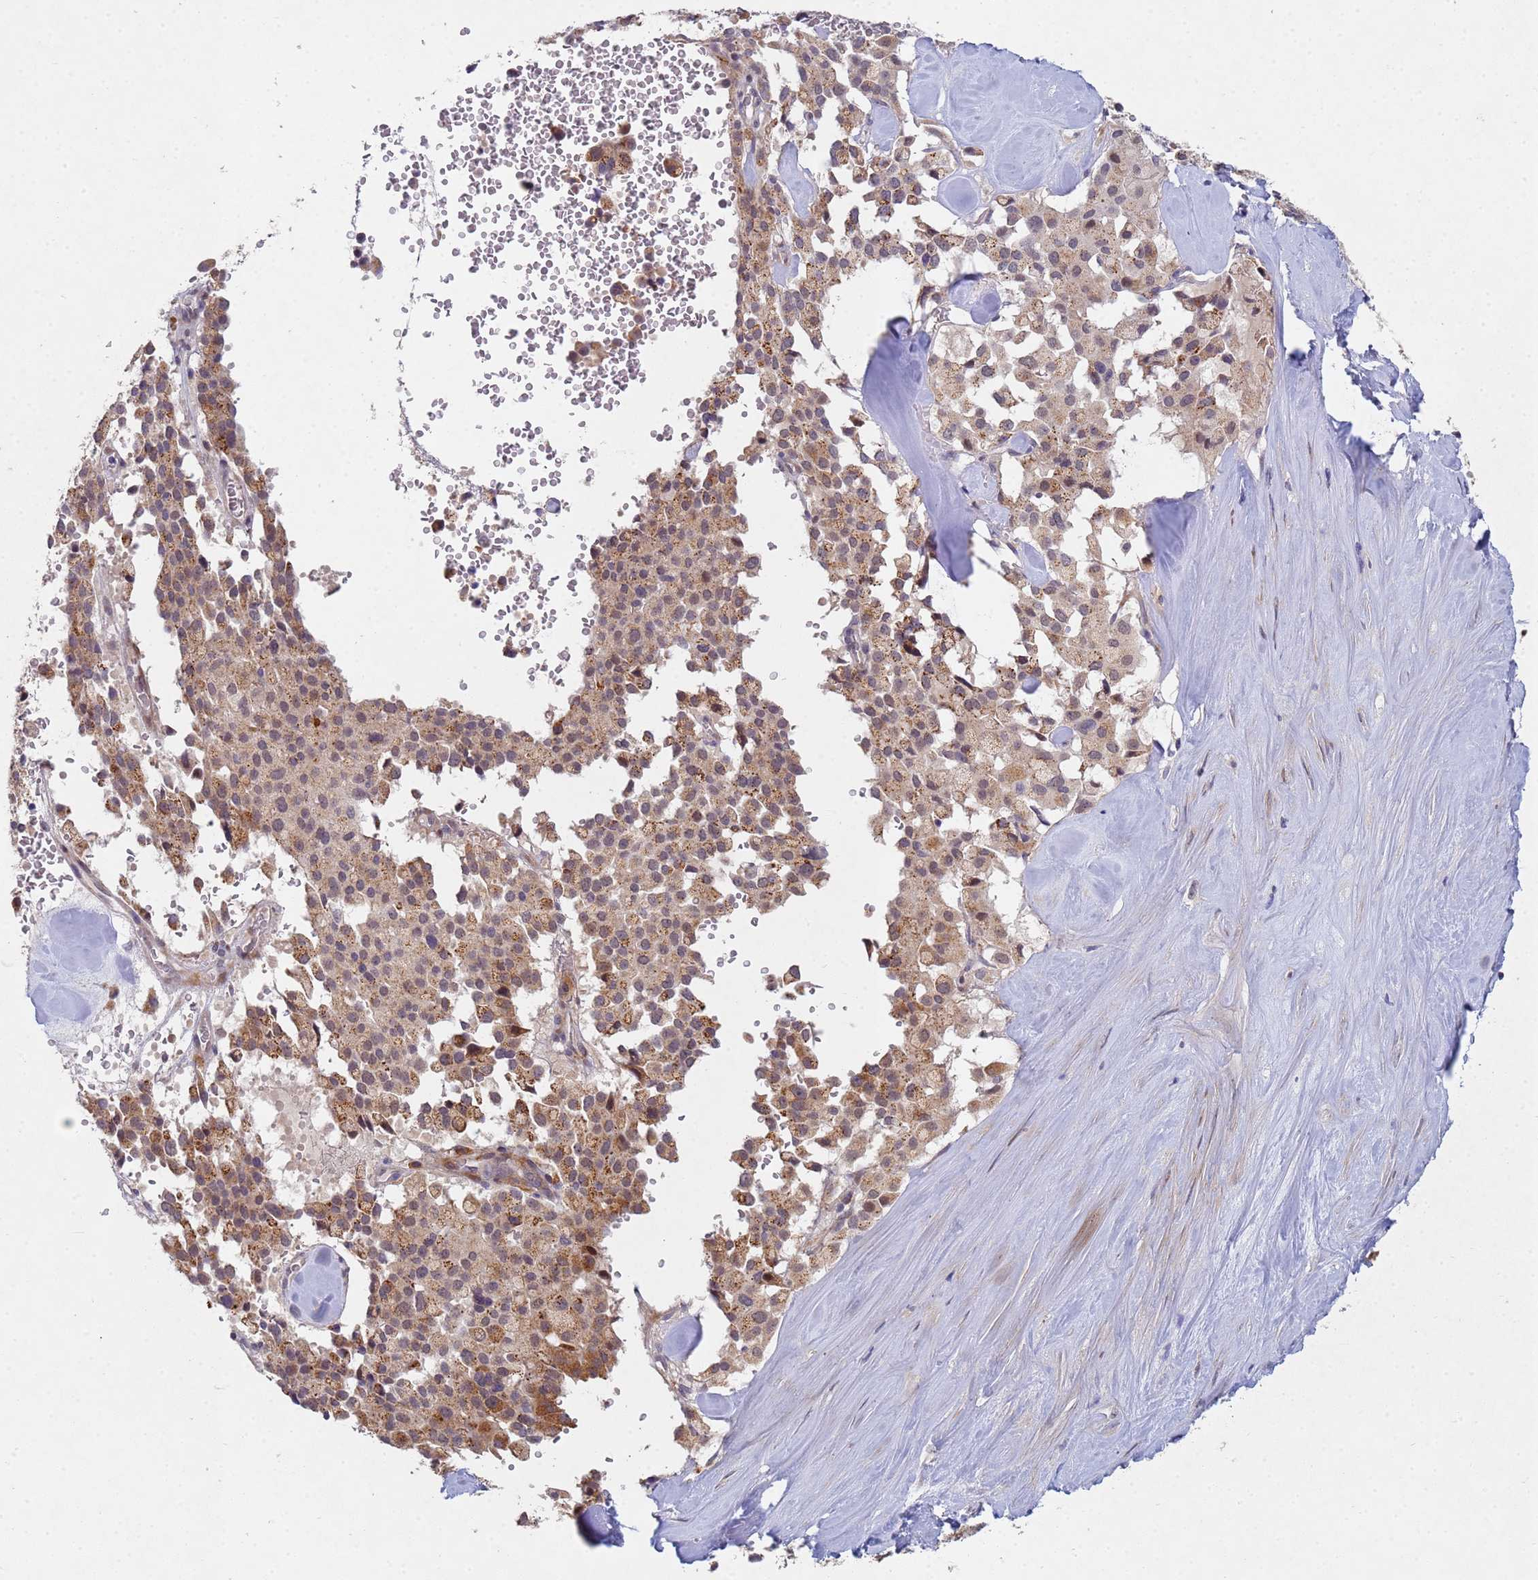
{"staining": {"intensity": "moderate", "quantity": ">75%", "location": "cytoplasmic/membranous"}, "tissue": "pancreatic cancer", "cell_type": "Tumor cells", "image_type": "cancer", "snomed": [{"axis": "morphology", "description": "Adenocarcinoma, NOS"}, {"axis": "topography", "description": "Pancreas"}], "caption": "Immunohistochemistry (IHC) micrograph of neoplastic tissue: human pancreatic cancer (adenocarcinoma) stained using immunohistochemistry demonstrates medium levels of moderate protein expression localized specifically in the cytoplasmic/membranous of tumor cells, appearing as a cytoplasmic/membranous brown color.", "gene": "TNPO2", "patient": {"sex": "male", "age": 65}}